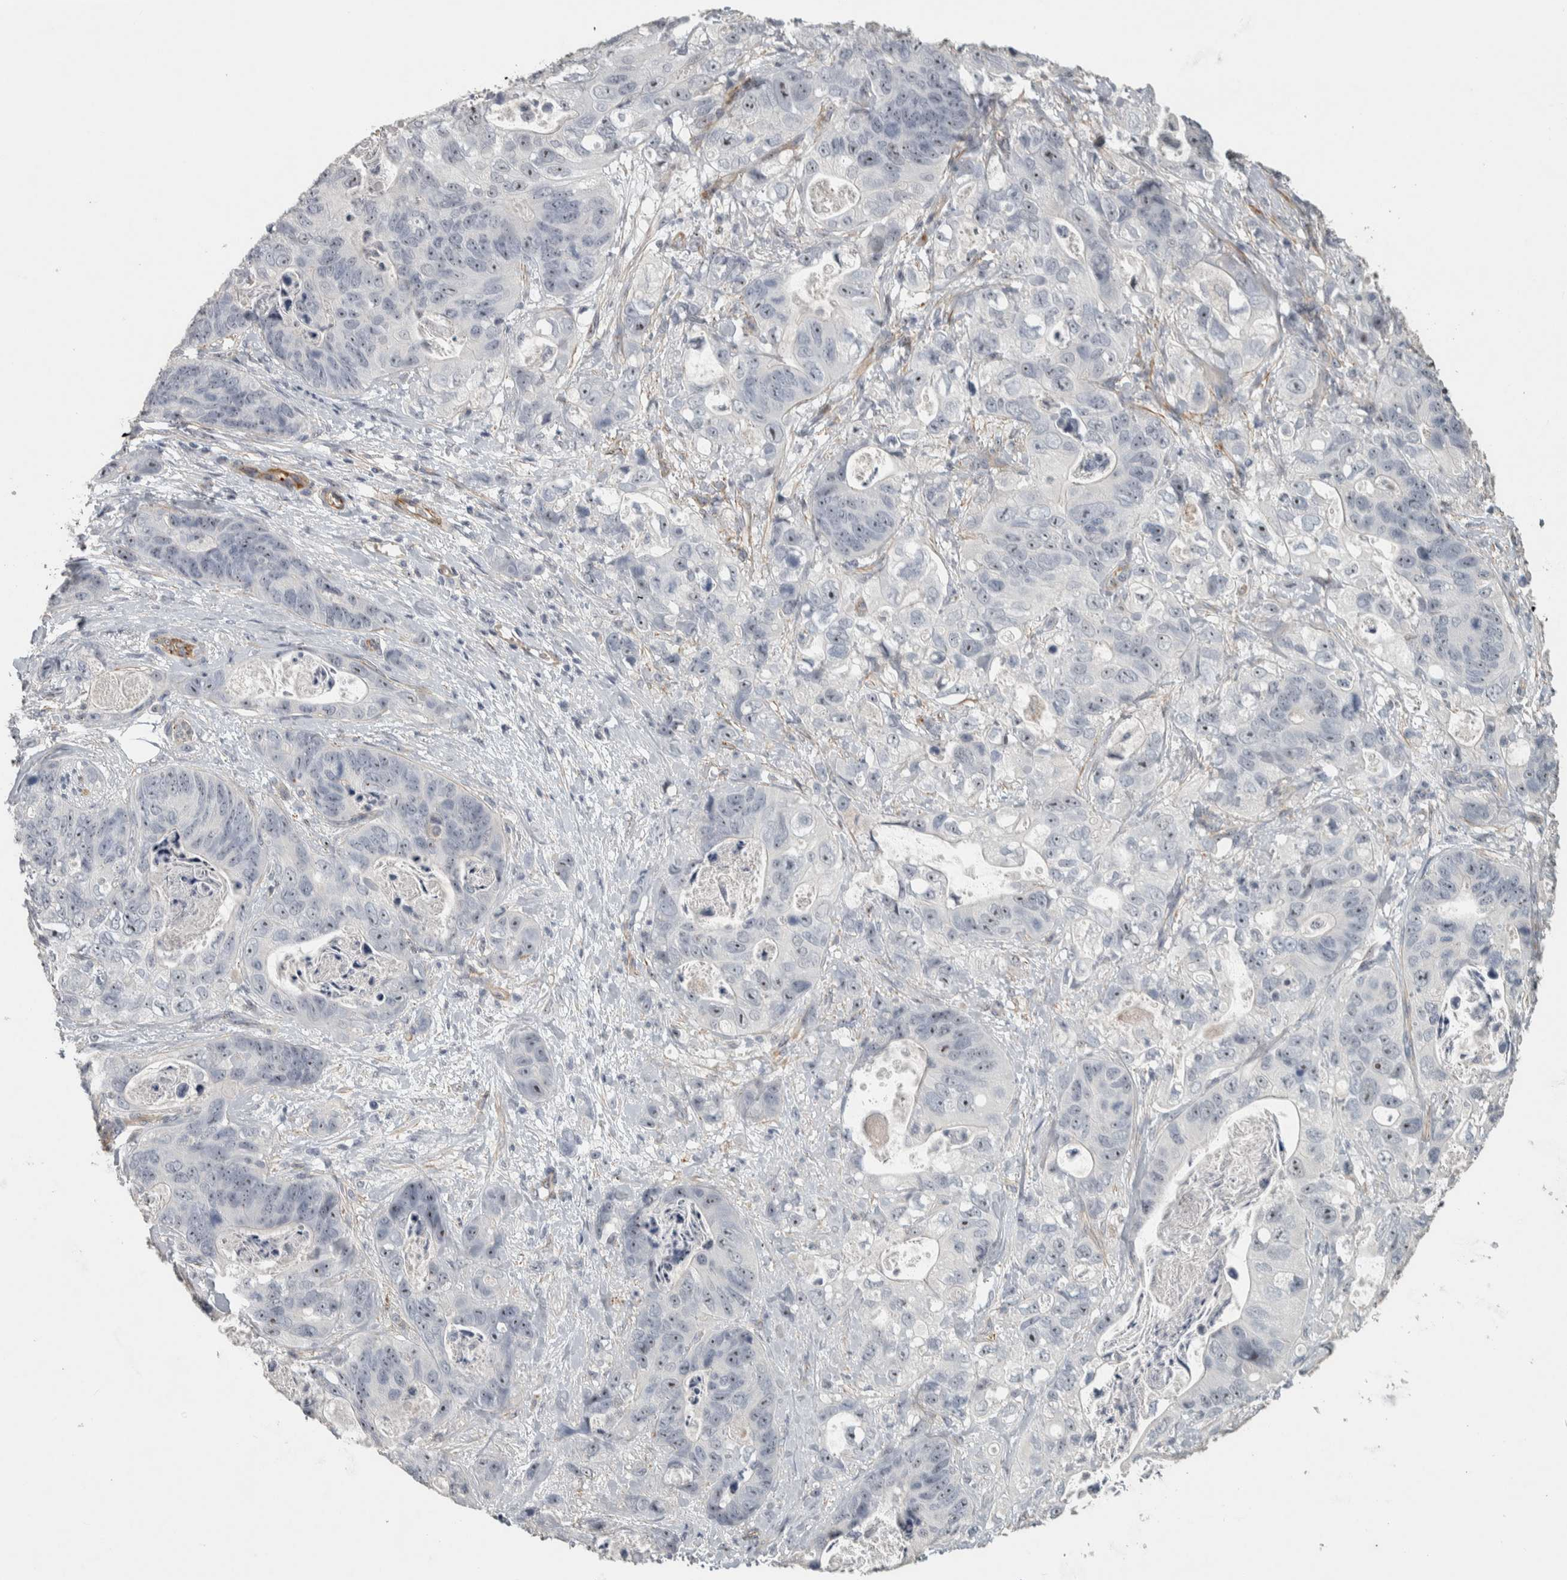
{"staining": {"intensity": "weak", "quantity": "25%-75%", "location": "nuclear"}, "tissue": "stomach cancer", "cell_type": "Tumor cells", "image_type": "cancer", "snomed": [{"axis": "morphology", "description": "Normal tissue, NOS"}, {"axis": "morphology", "description": "Adenocarcinoma, NOS"}, {"axis": "topography", "description": "Stomach"}], "caption": "Weak nuclear protein expression is appreciated in about 25%-75% of tumor cells in stomach cancer.", "gene": "DCAF10", "patient": {"sex": "female", "age": 89}}